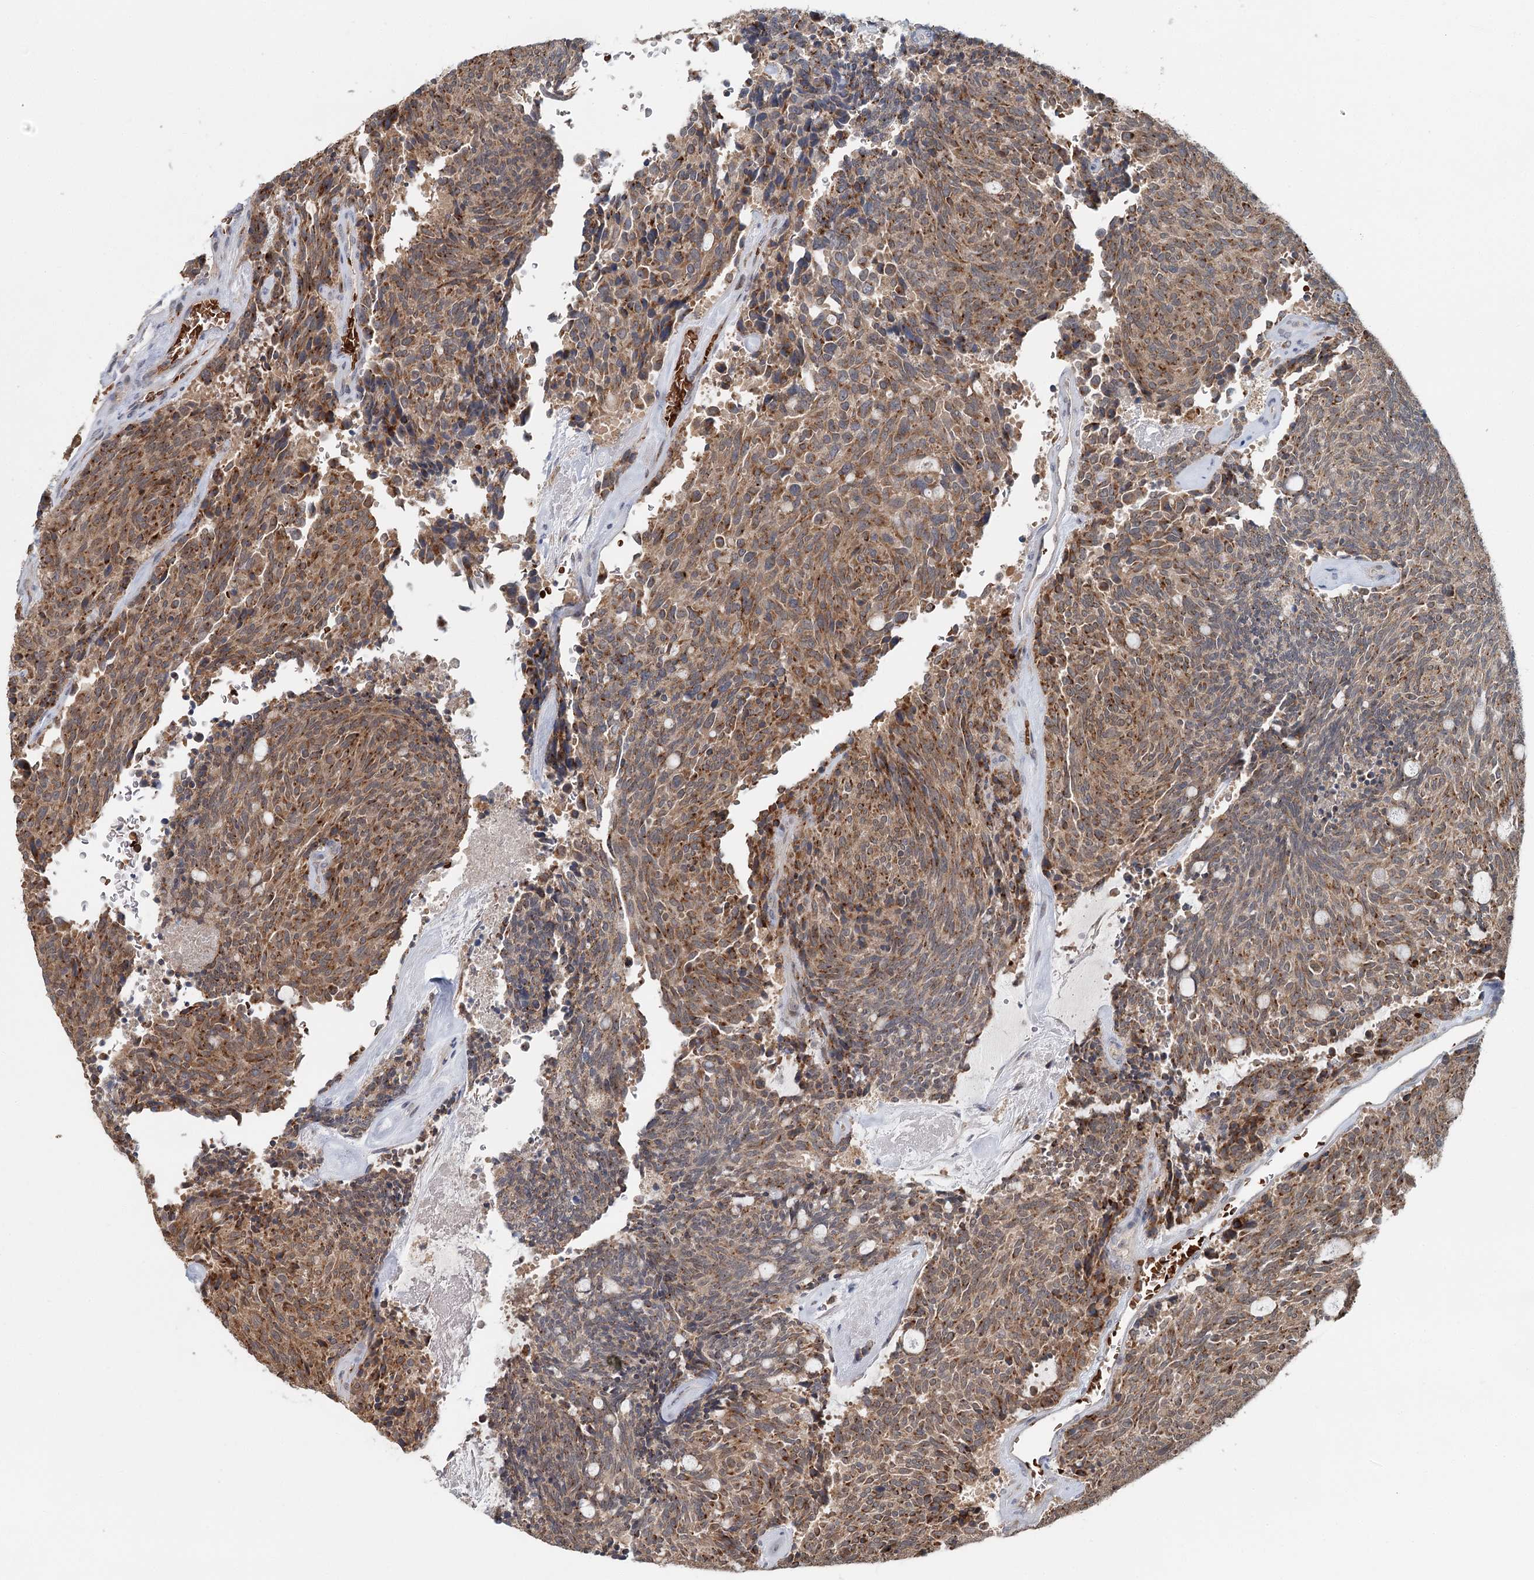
{"staining": {"intensity": "moderate", "quantity": ">75%", "location": "cytoplasmic/membranous"}, "tissue": "carcinoid", "cell_type": "Tumor cells", "image_type": "cancer", "snomed": [{"axis": "morphology", "description": "Carcinoid, malignant, NOS"}, {"axis": "topography", "description": "Pancreas"}], "caption": "A histopathology image showing moderate cytoplasmic/membranous positivity in about >75% of tumor cells in carcinoid (malignant), as visualized by brown immunohistochemical staining.", "gene": "ADK", "patient": {"sex": "female", "age": 54}}